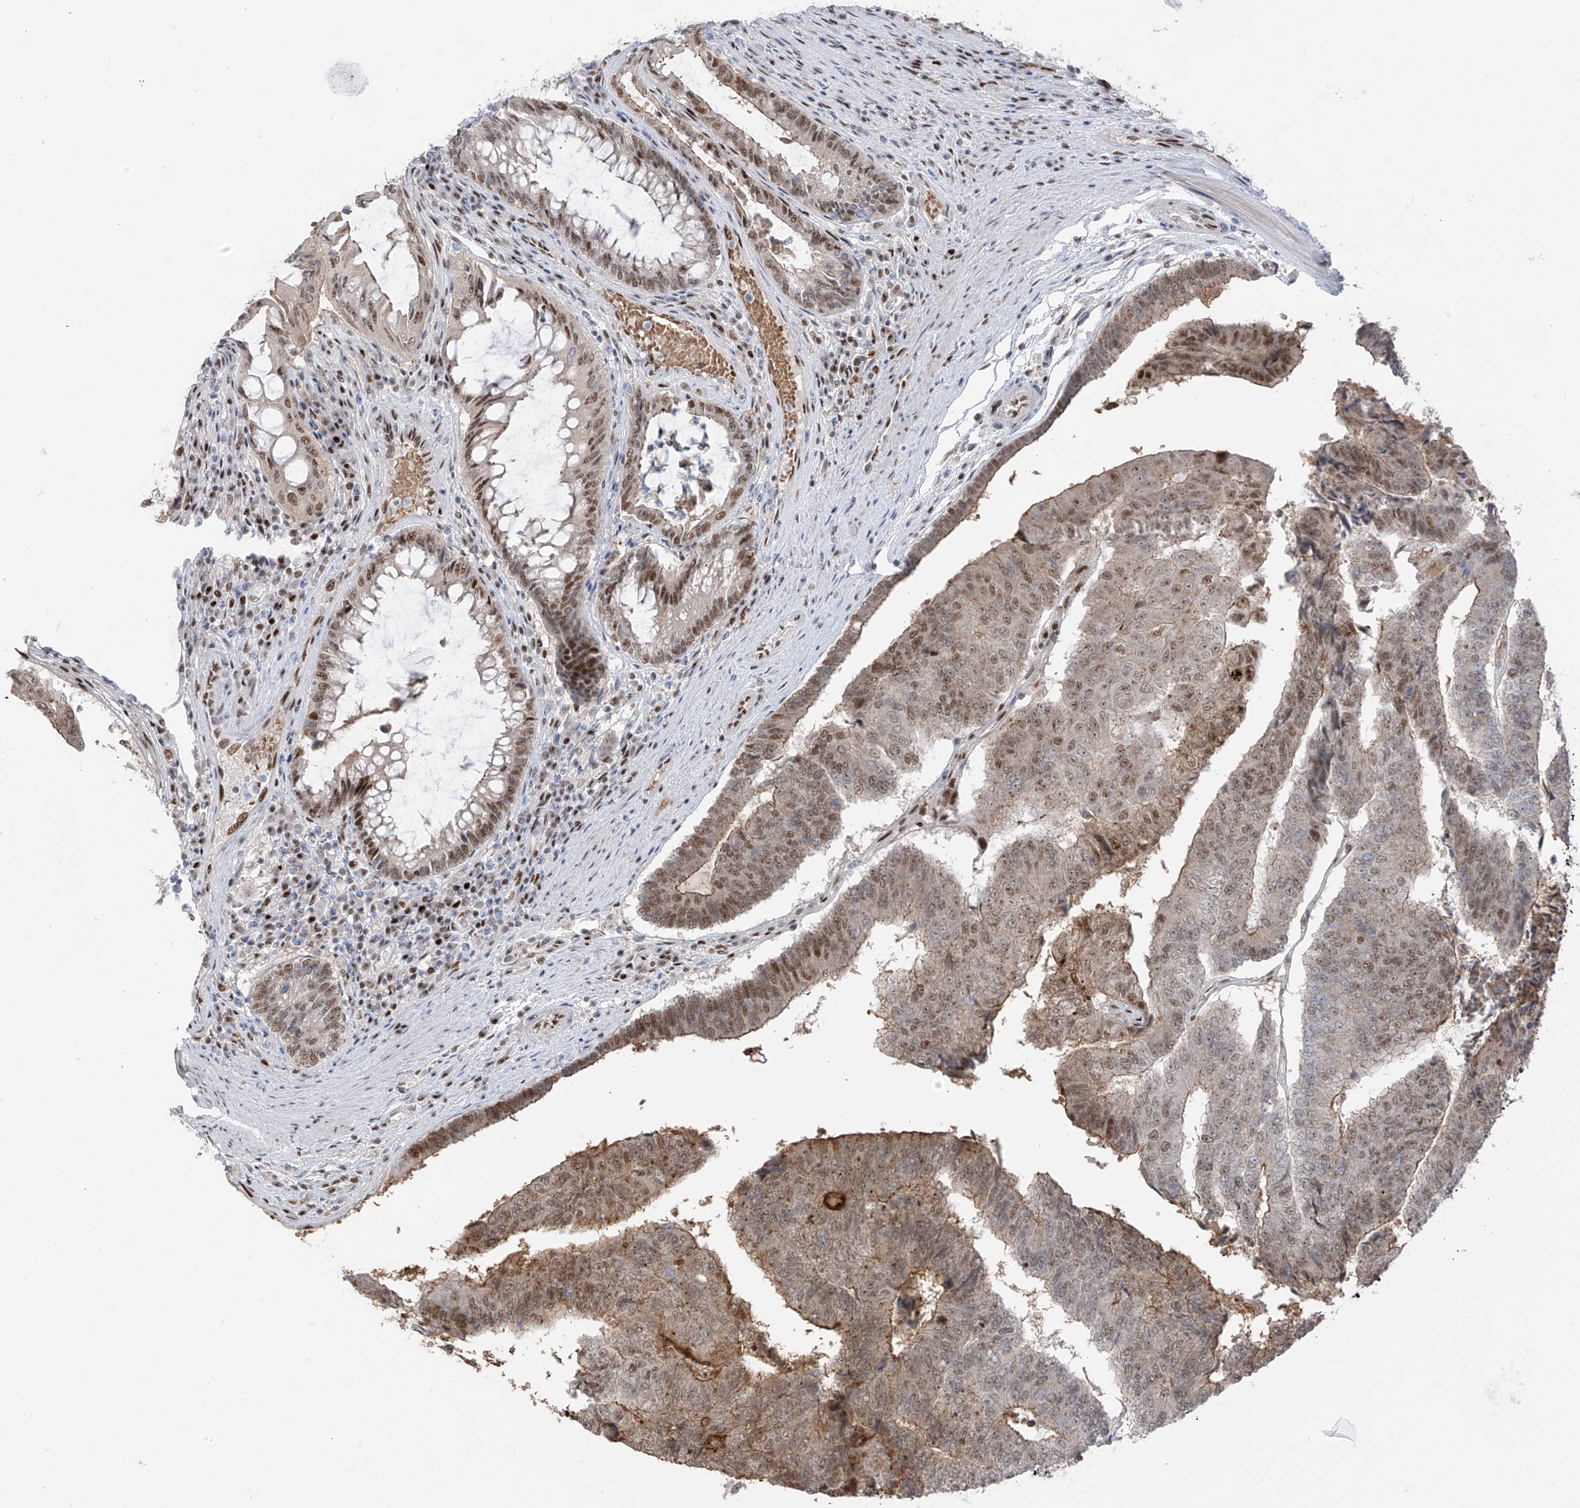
{"staining": {"intensity": "moderate", "quantity": ">75%", "location": "cytoplasmic/membranous,nuclear"}, "tissue": "colorectal cancer", "cell_type": "Tumor cells", "image_type": "cancer", "snomed": [{"axis": "morphology", "description": "Adenocarcinoma, NOS"}, {"axis": "topography", "description": "Colon"}], "caption": "Moderate cytoplasmic/membranous and nuclear staining is identified in approximately >75% of tumor cells in colorectal cancer (adenocarcinoma). (Stains: DAB (3,3'-diaminobenzidine) in brown, nuclei in blue, Microscopy: brightfield microscopy at high magnification).", "gene": "ZCWPW2", "patient": {"sex": "female", "age": 67}}